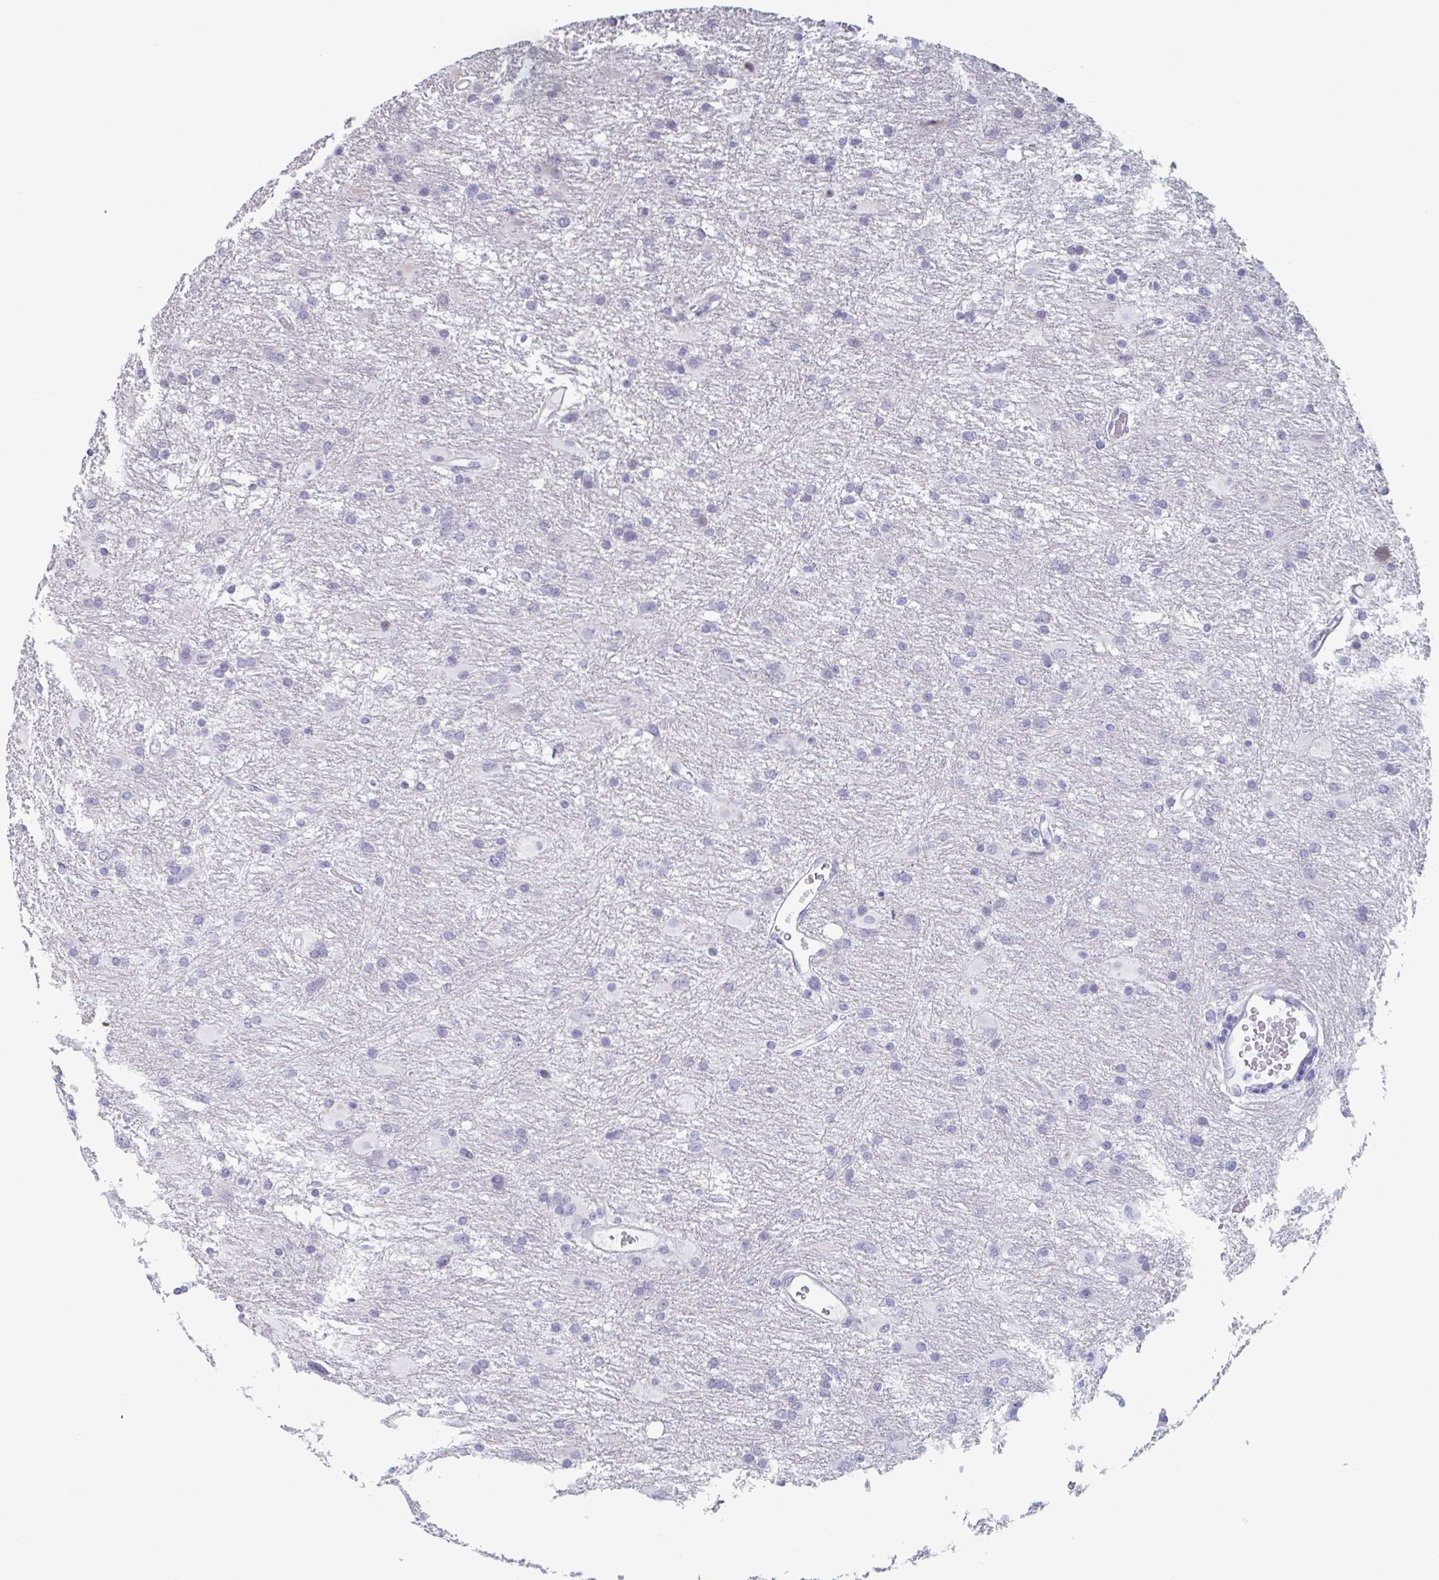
{"staining": {"intensity": "negative", "quantity": "none", "location": "none"}, "tissue": "glioma", "cell_type": "Tumor cells", "image_type": "cancer", "snomed": [{"axis": "morphology", "description": "Glioma, malignant, High grade"}, {"axis": "topography", "description": "Brain"}], "caption": "Tumor cells show no significant protein positivity in glioma.", "gene": "FOXA1", "patient": {"sex": "male", "age": 53}}